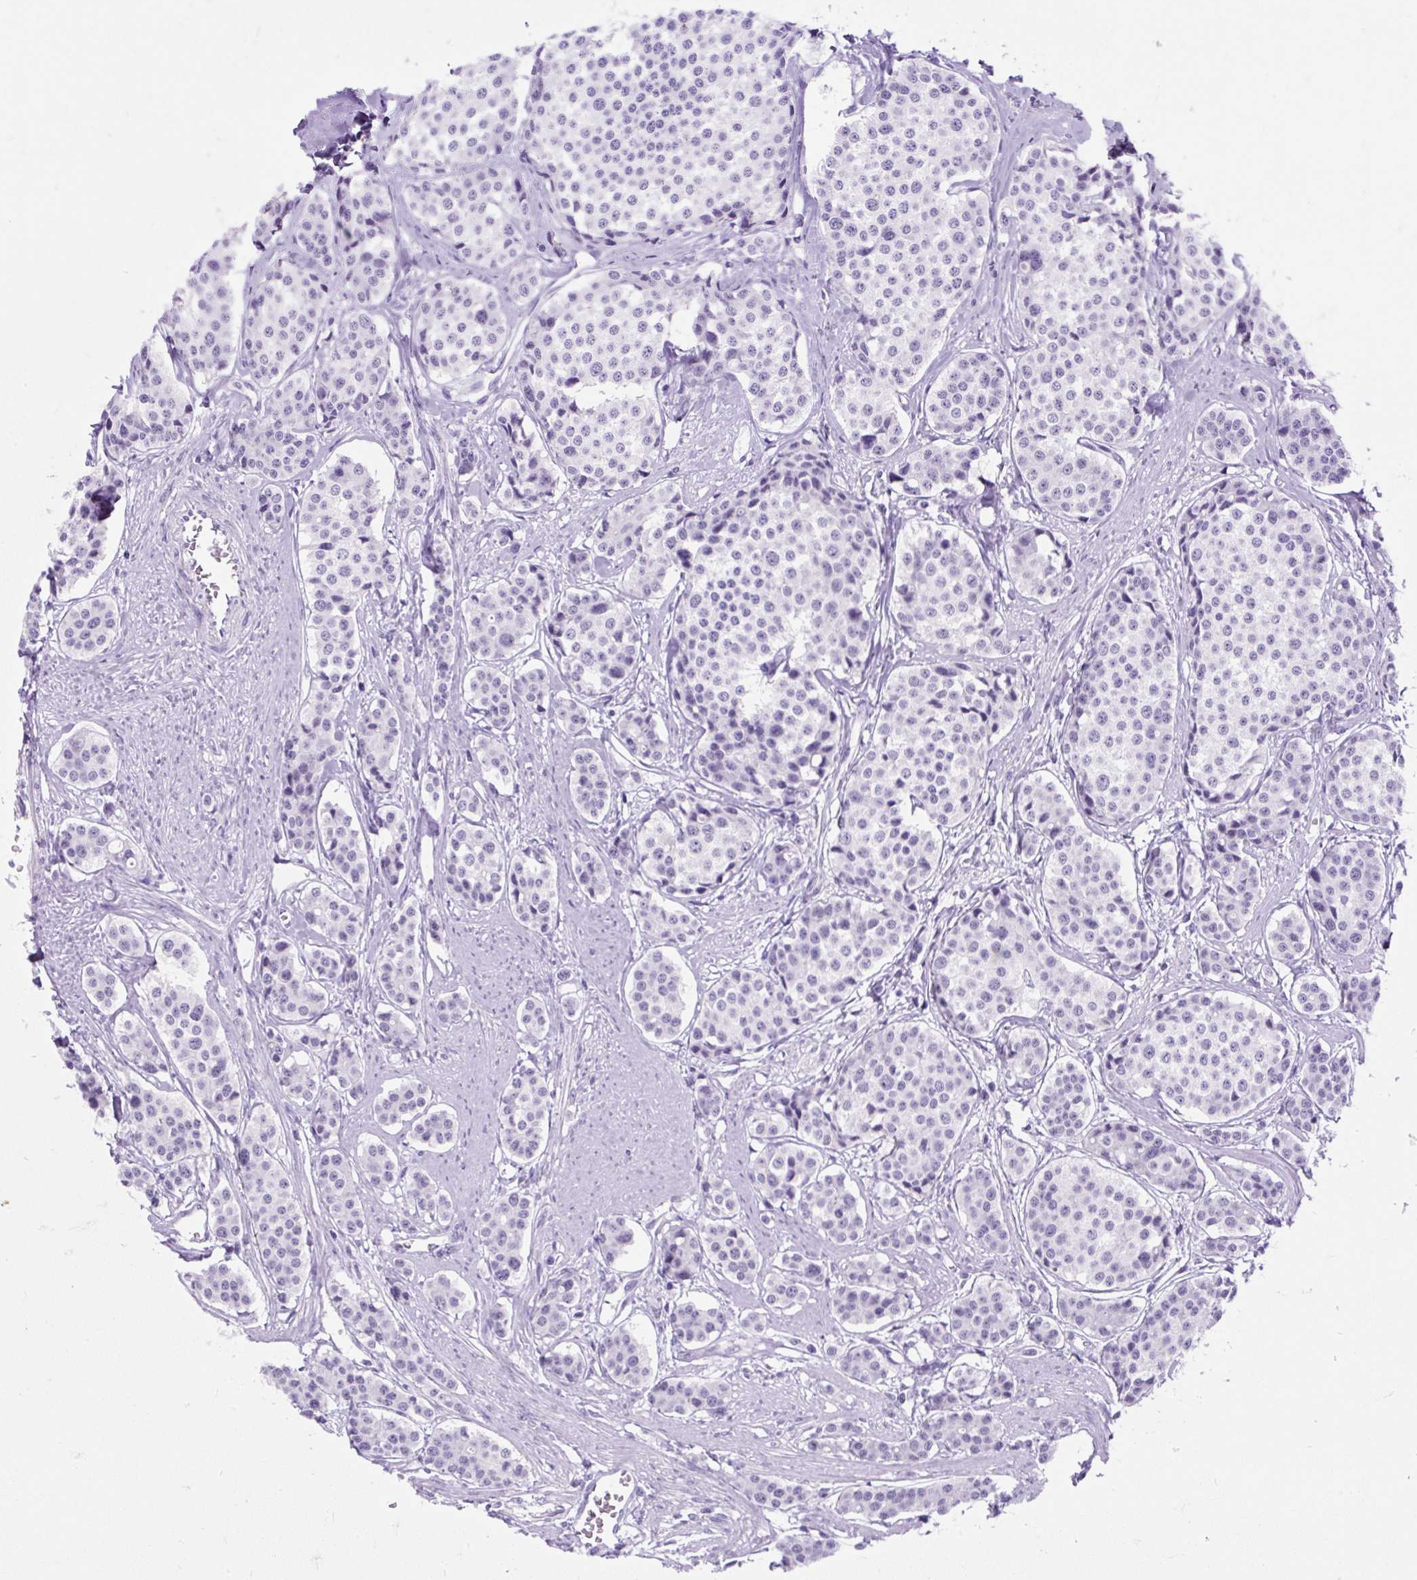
{"staining": {"intensity": "negative", "quantity": "none", "location": "none"}, "tissue": "carcinoid", "cell_type": "Tumor cells", "image_type": "cancer", "snomed": [{"axis": "morphology", "description": "Carcinoid, malignant, NOS"}, {"axis": "topography", "description": "Small intestine"}], "caption": "Carcinoid stained for a protein using immunohistochemistry (IHC) shows no staining tumor cells.", "gene": "SCGB1A1", "patient": {"sex": "male", "age": 60}}